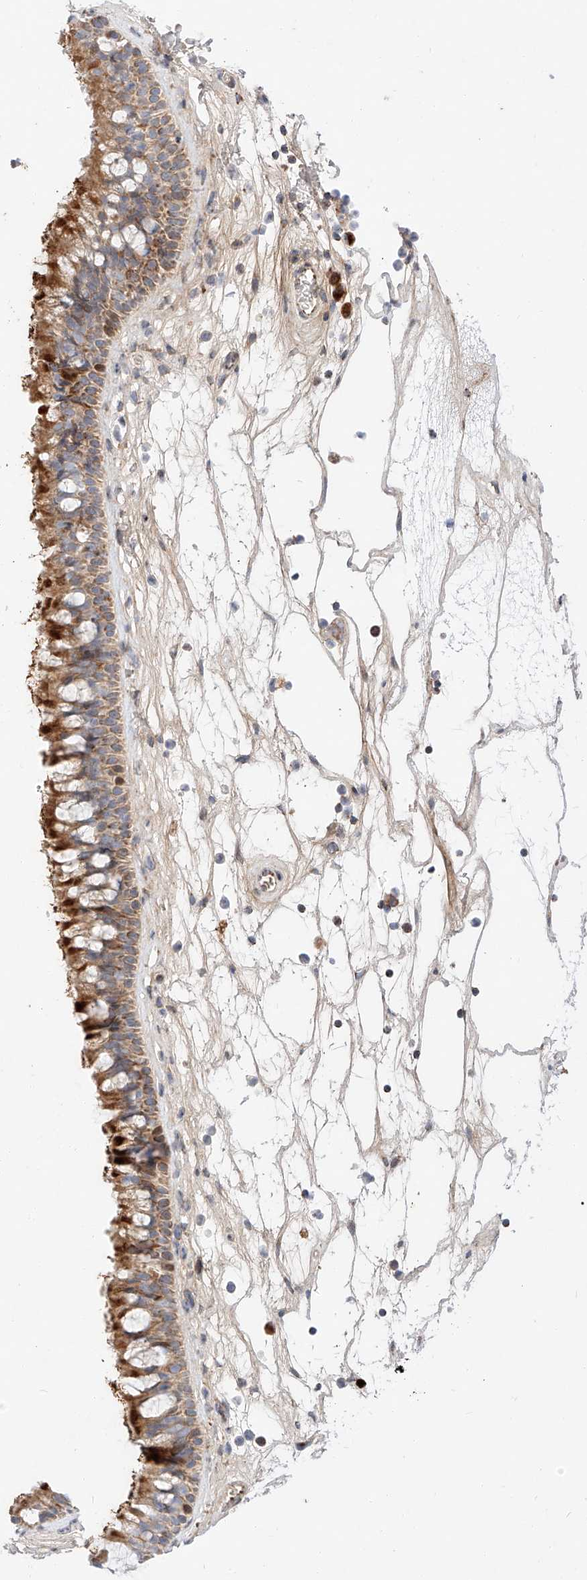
{"staining": {"intensity": "strong", "quantity": "25%-75%", "location": "cytoplasmic/membranous"}, "tissue": "nasopharynx", "cell_type": "Respiratory epithelial cells", "image_type": "normal", "snomed": [{"axis": "morphology", "description": "Normal tissue, NOS"}, {"axis": "topography", "description": "Nasopharynx"}], "caption": "This micrograph demonstrates IHC staining of benign human nasopharynx, with high strong cytoplasmic/membranous expression in about 25%-75% of respiratory epithelial cells.", "gene": "OSGEPL1", "patient": {"sex": "male", "age": 64}}